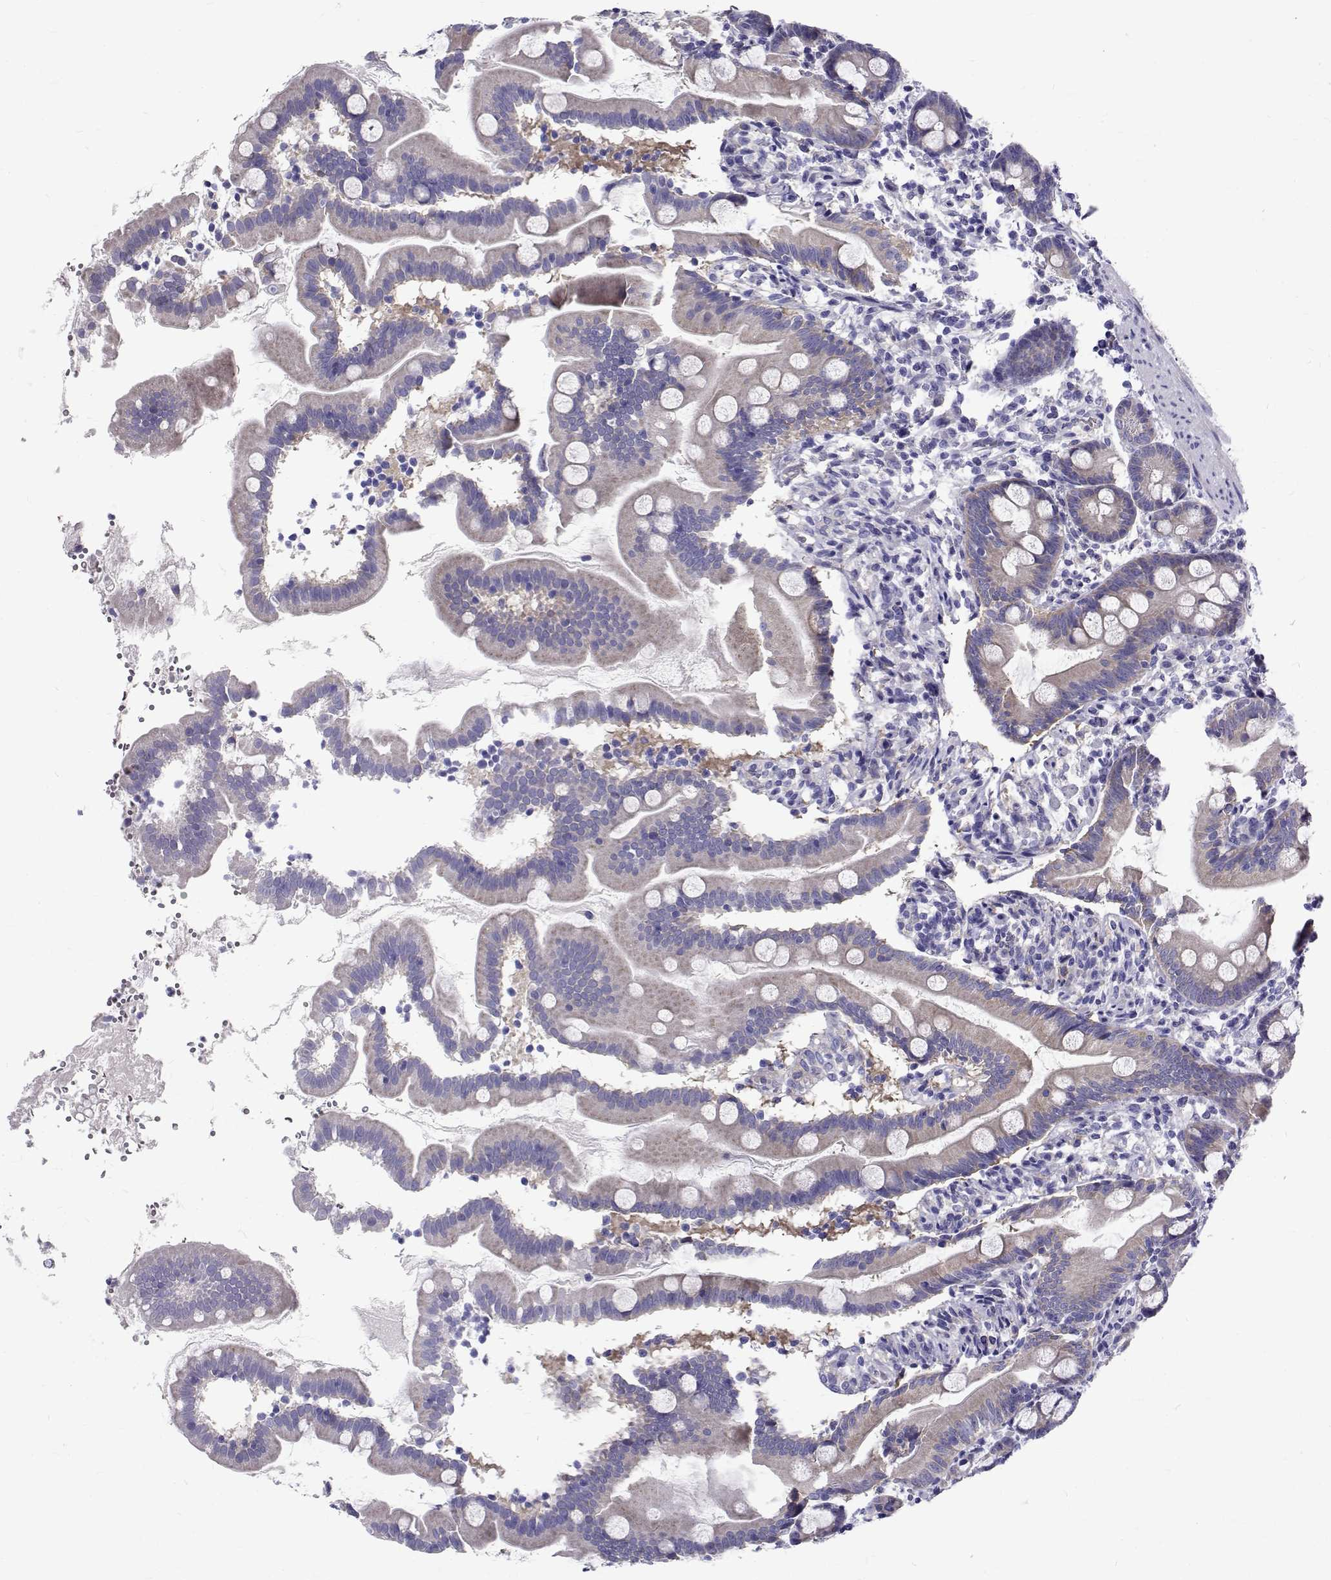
{"staining": {"intensity": "negative", "quantity": "none", "location": "none"}, "tissue": "small intestine", "cell_type": "Glandular cells", "image_type": "normal", "snomed": [{"axis": "morphology", "description": "Normal tissue, NOS"}, {"axis": "topography", "description": "Small intestine"}], "caption": "The immunohistochemistry (IHC) micrograph has no significant positivity in glandular cells of small intestine. (DAB IHC, high magnification).", "gene": "IGSF1", "patient": {"sex": "female", "age": 44}}